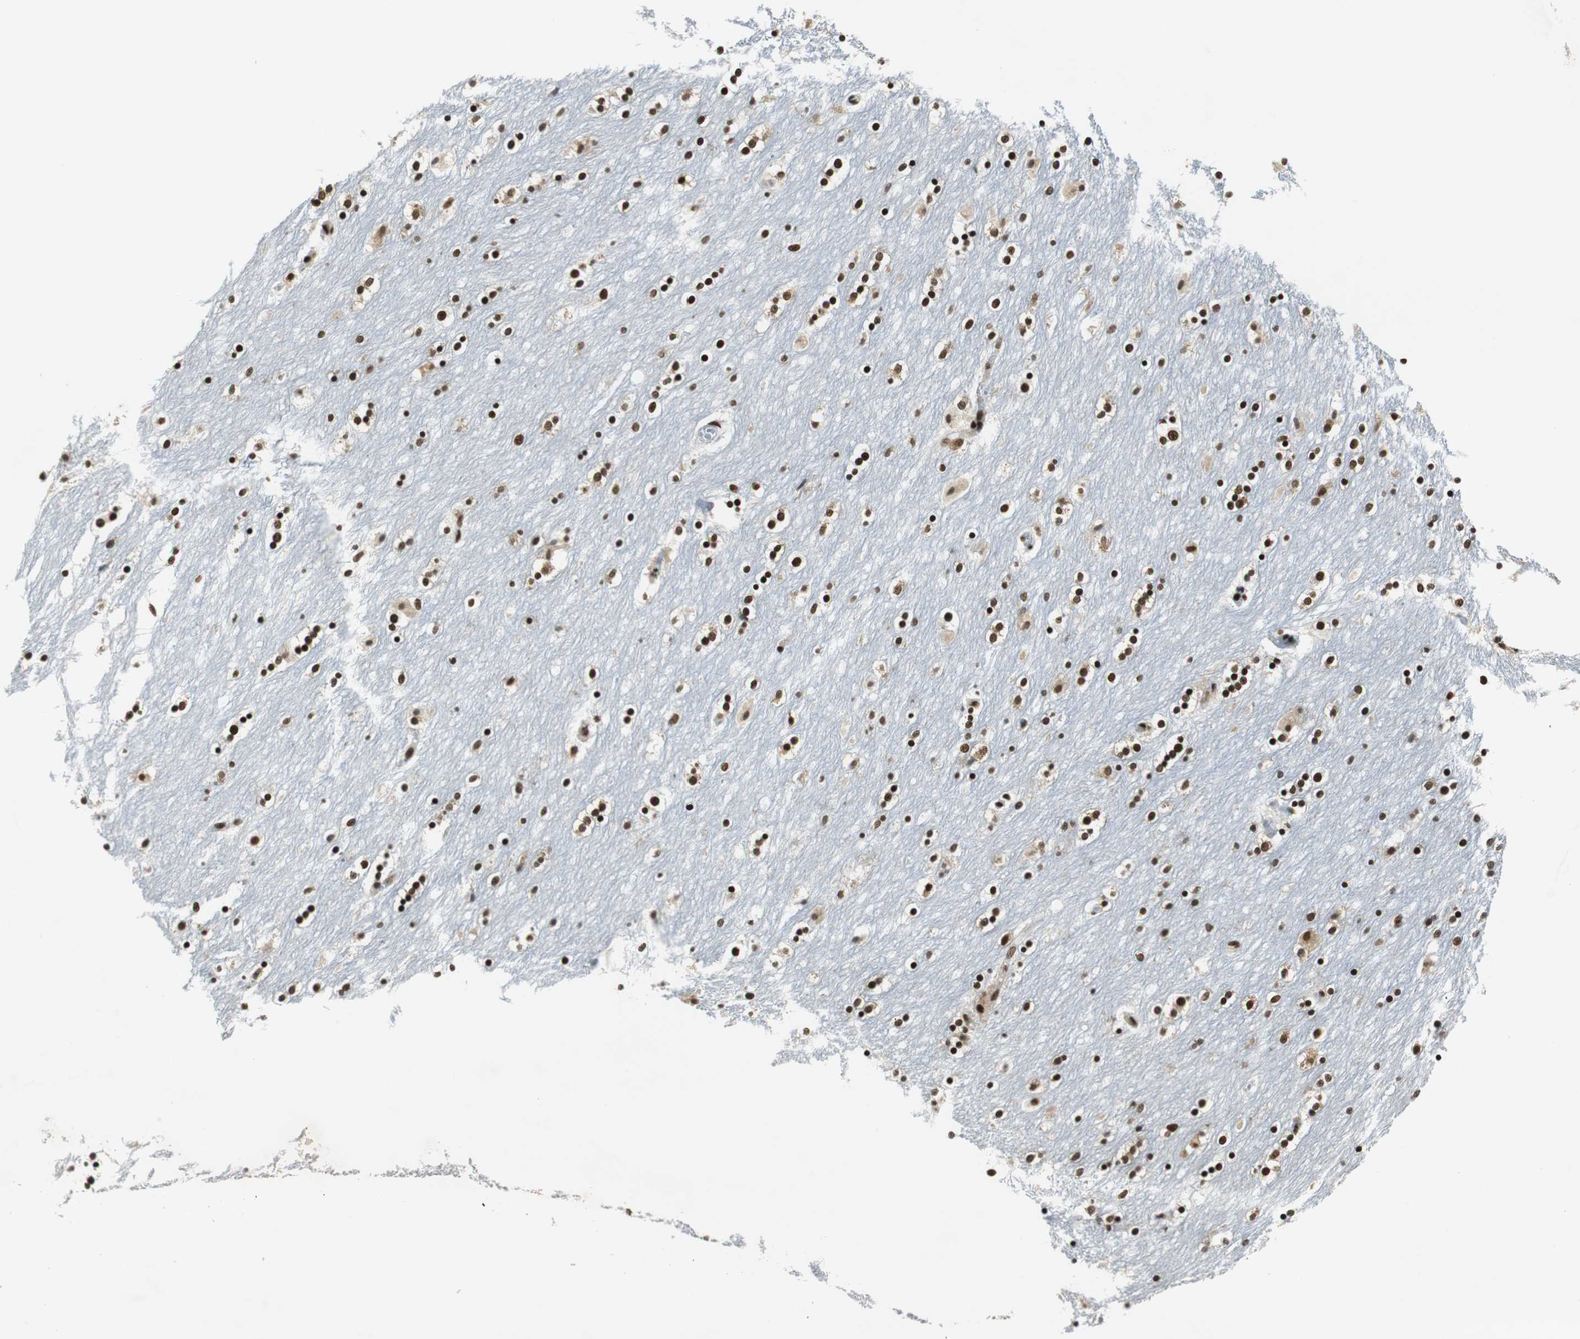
{"staining": {"intensity": "strong", "quantity": ">75%", "location": "cytoplasmic/membranous,nuclear"}, "tissue": "caudate", "cell_type": "Glial cells", "image_type": "normal", "snomed": [{"axis": "morphology", "description": "Normal tissue, NOS"}, {"axis": "topography", "description": "Lateral ventricle wall"}], "caption": "IHC staining of unremarkable caudate, which shows high levels of strong cytoplasmic/membranous,nuclear positivity in about >75% of glial cells indicating strong cytoplasmic/membranous,nuclear protein expression. The staining was performed using DAB (brown) for protein detection and nuclei were counterstained in hematoxylin (blue).", "gene": "PRKDC", "patient": {"sex": "female", "age": 54}}